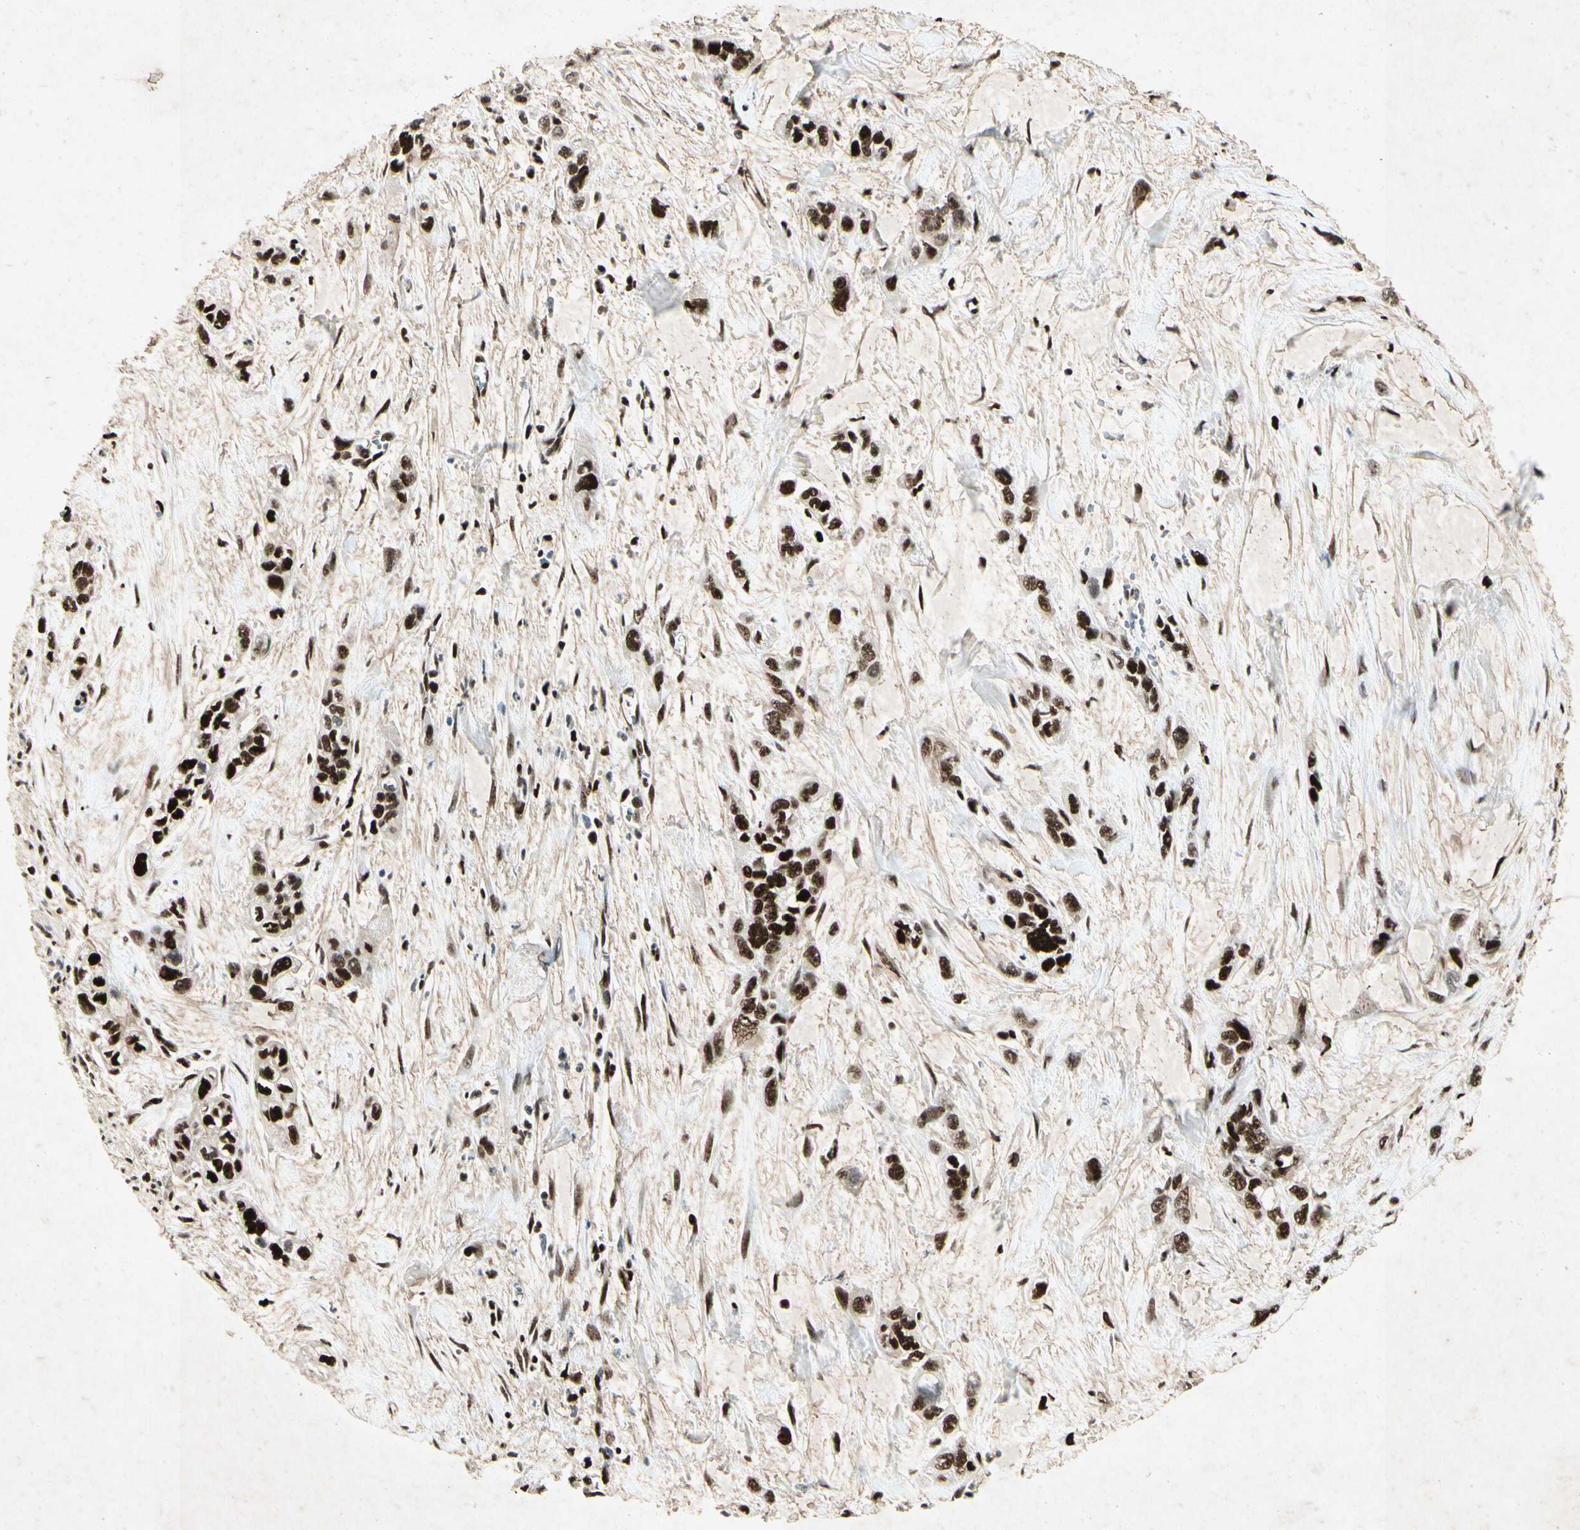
{"staining": {"intensity": "strong", "quantity": ">75%", "location": "nuclear"}, "tissue": "pancreatic cancer", "cell_type": "Tumor cells", "image_type": "cancer", "snomed": [{"axis": "morphology", "description": "Adenocarcinoma, NOS"}, {"axis": "topography", "description": "Pancreas"}], "caption": "This histopathology image shows IHC staining of human pancreatic cancer (adenocarcinoma), with high strong nuclear staining in approximately >75% of tumor cells.", "gene": "RNF43", "patient": {"sex": "male", "age": 74}}